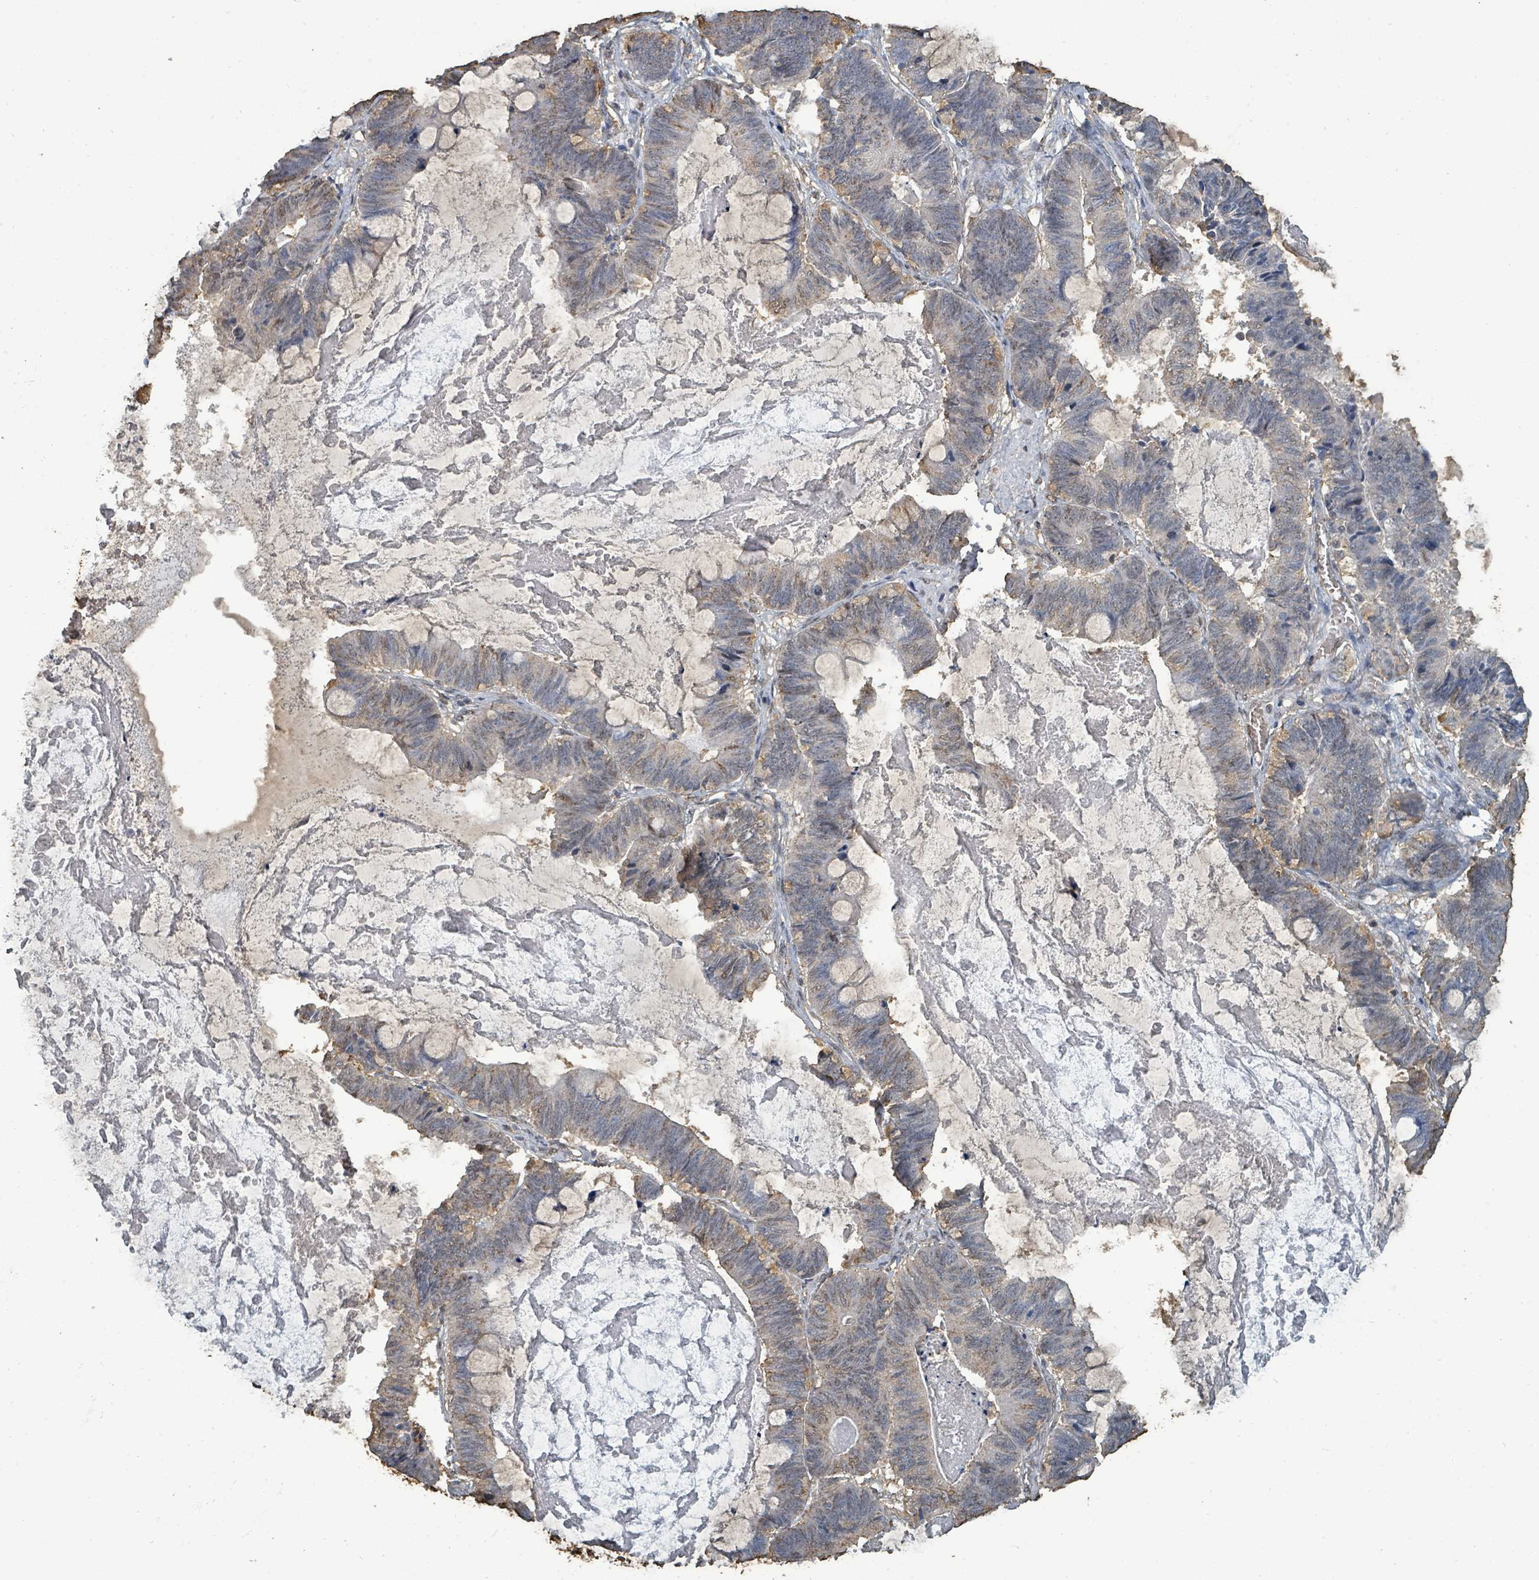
{"staining": {"intensity": "weak", "quantity": "25%-75%", "location": "cytoplasmic/membranous"}, "tissue": "ovarian cancer", "cell_type": "Tumor cells", "image_type": "cancer", "snomed": [{"axis": "morphology", "description": "Cystadenocarcinoma, mucinous, NOS"}, {"axis": "topography", "description": "Ovary"}], "caption": "A brown stain shows weak cytoplasmic/membranous expression of a protein in human ovarian cancer (mucinous cystadenocarcinoma) tumor cells. (DAB IHC, brown staining for protein, blue staining for nuclei).", "gene": "C6orf52", "patient": {"sex": "female", "age": 61}}